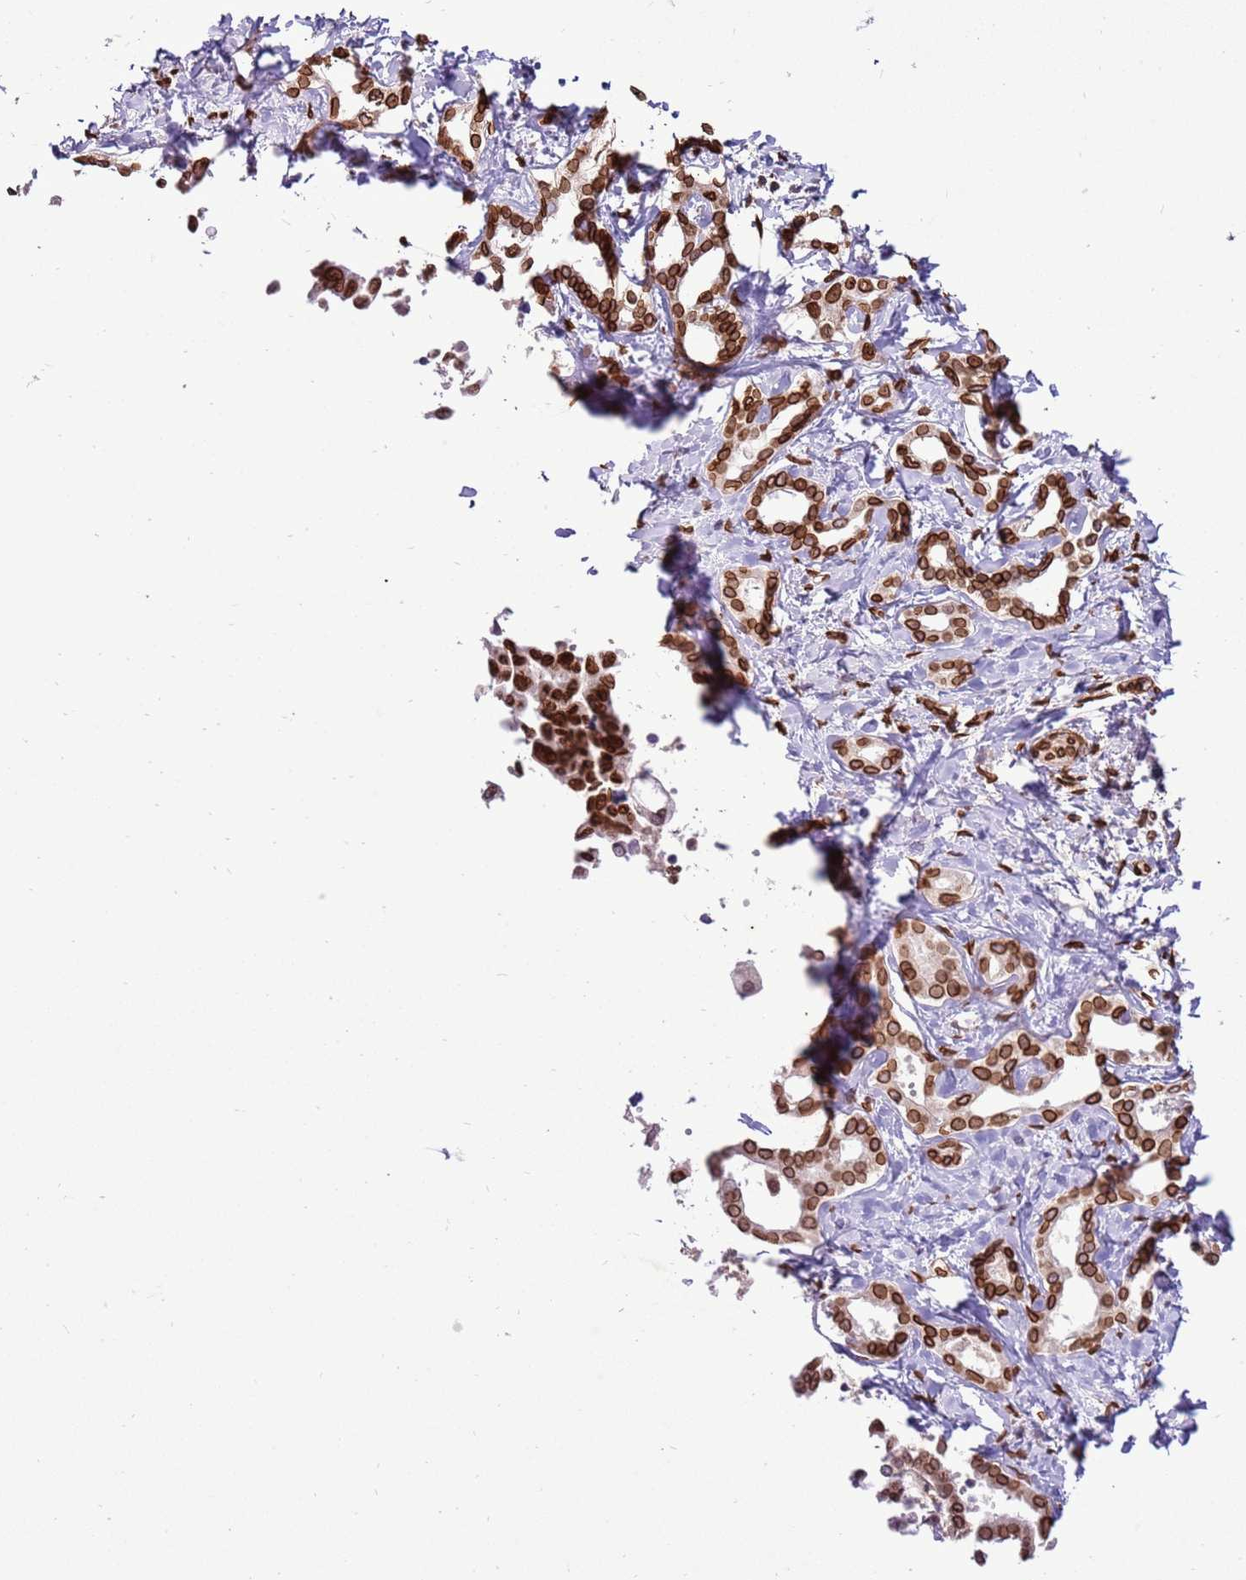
{"staining": {"intensity": "strong", "quantity": ">75%", "location": "cytoplasmic/membranous,nuclear"}, "tissue": "liver cancer", "cell_type": "Tumor cells", "image_type": "cancer", "snomed": [{"axis": "morphology", "description": "Cholangiocarcinoma"}, {"axis": "topography", "description": "Liver"}], "caption": "Liver cancer stained for a protein shows strong cytoplasmic/membranous and nuclear positivity in tumor cells.", "gene": "TMEM47", "patient": {"sex": "female", "age": 77}}